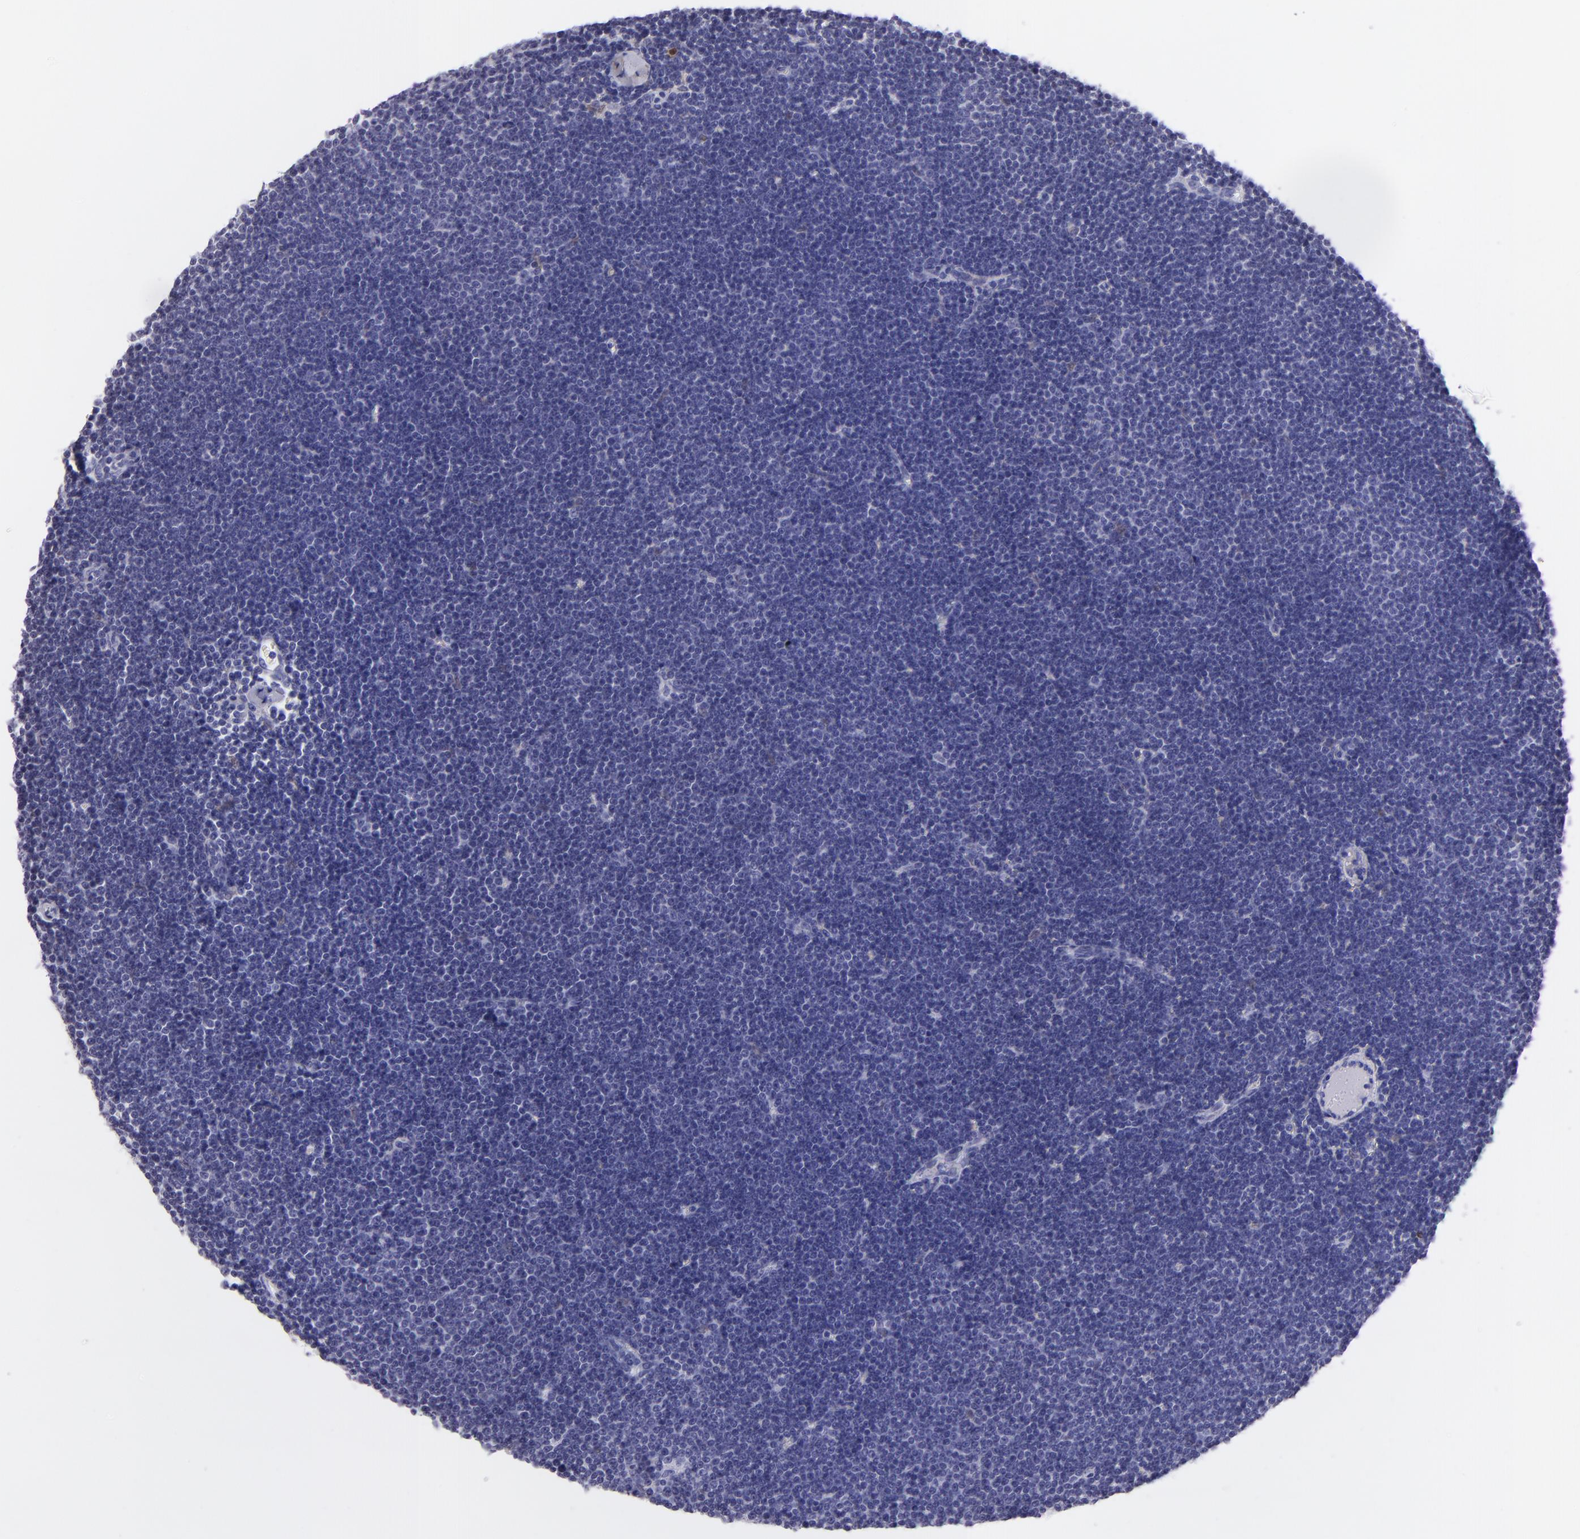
{"staining": {"intensity": "negative", "quantity": "none", "location": "none"}, "tissue": "lymphoma", "cell_type": "Tumor cells", "image_type": "cancer", "snomed": [{"axis": "morphology", "description": "Malignant lymphoma, non-Hodgkin's type, Low grade"}, {"axis": "topography", "description": "Lymph node"}], "caption": "An immunohistochemistry image of lymphoma is shown. There is no staining in tumor cells of lymphoma.", "gene": "MITF", "patient": {"sex": "female", "age": 73}}